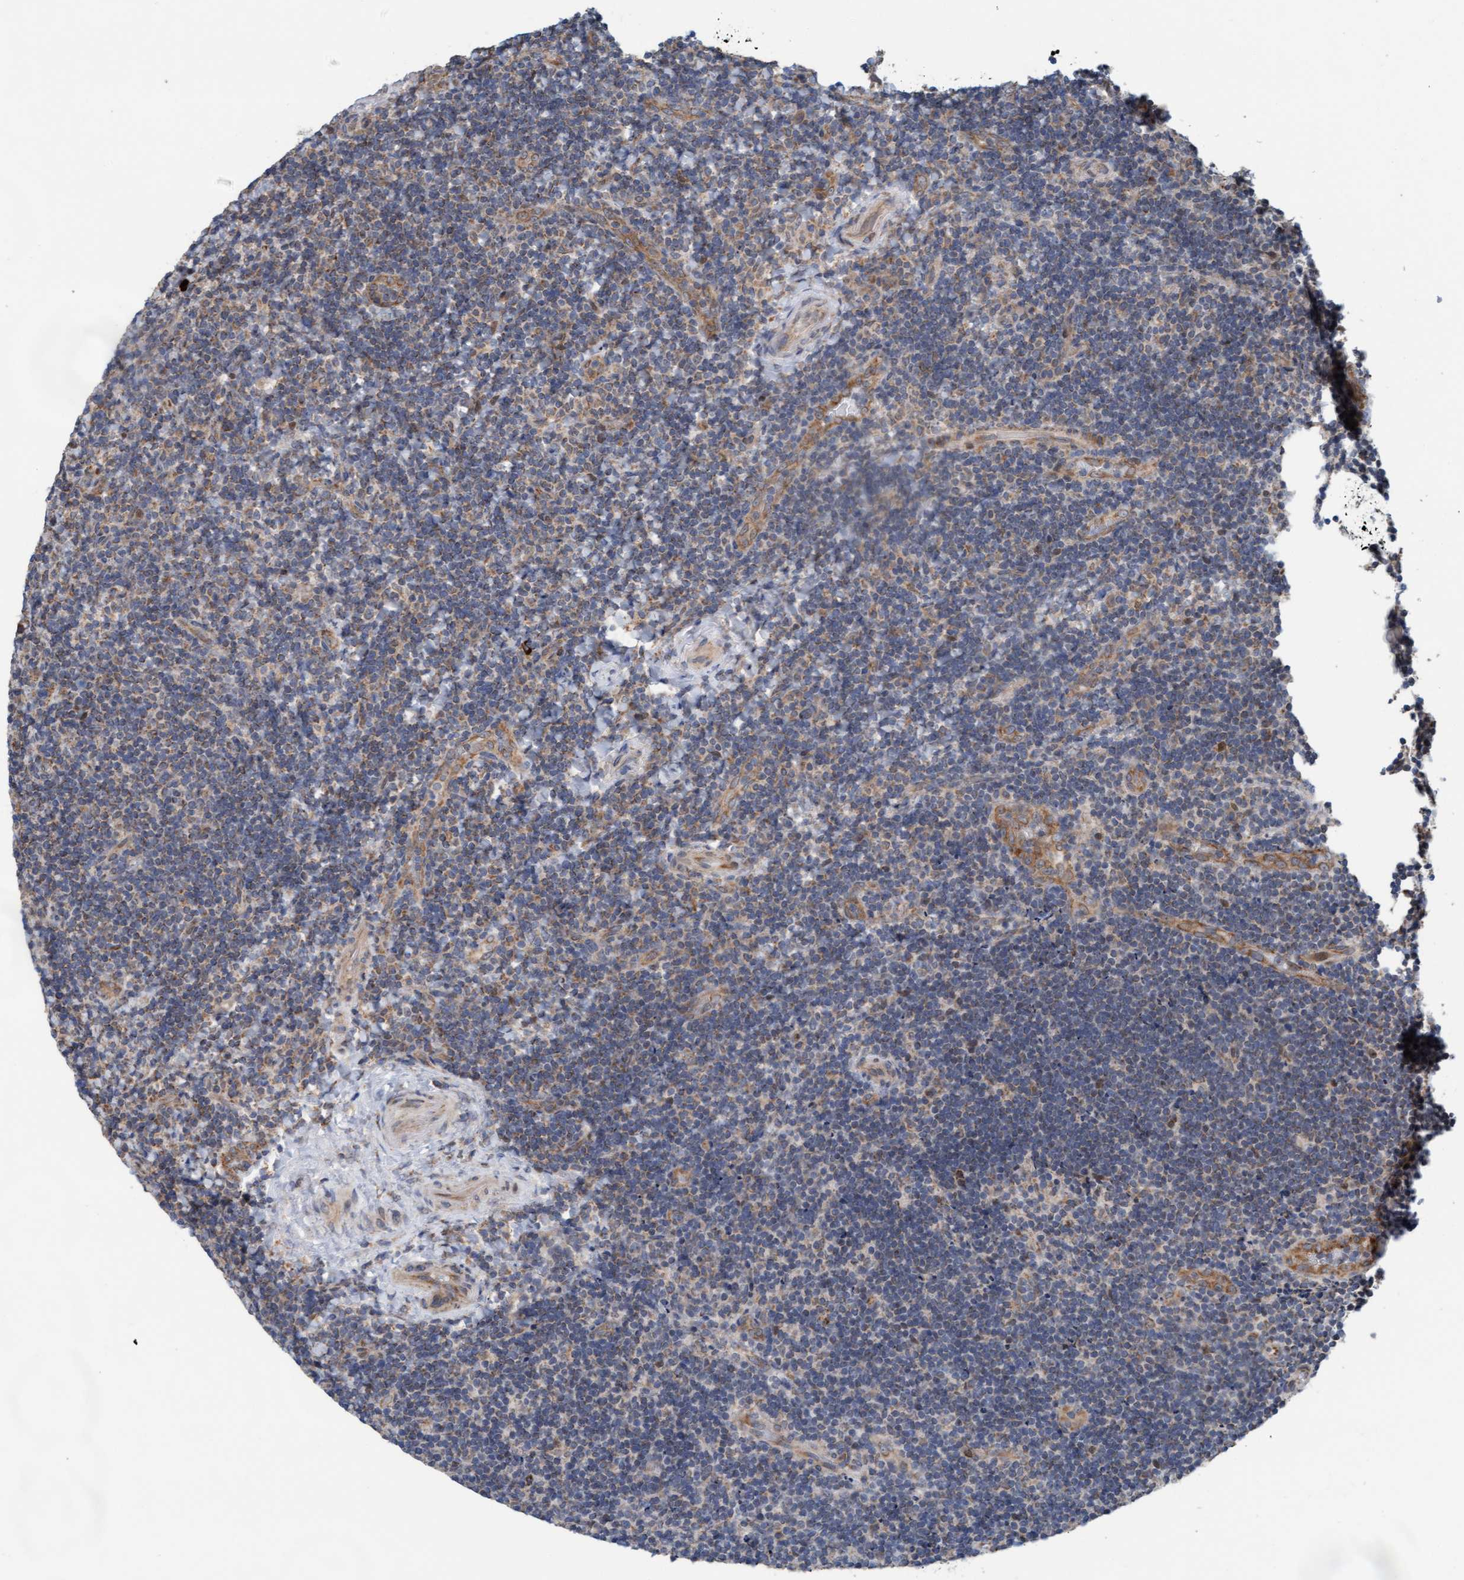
{"staining": {"intensity": "weak", "quantity": "<25%", "location": "cytoplasmic/membranous"}, "tissue": "lymphoma", "cell_type": "Tumor cells", "image_type": "cancer", "snomed": [{"axis": "morphology", "description": "Malignant lymphoma, non-Hodgkin's type, High grade"}, {"axis": "topography", "description": "Tonsil"}], "caption": "This is a histopathology image of IHC staining of lymphoma, which shows no staining in tumor cells.", "gene": "ZNF566", "patient": {"sex": "female", "age": 36}}